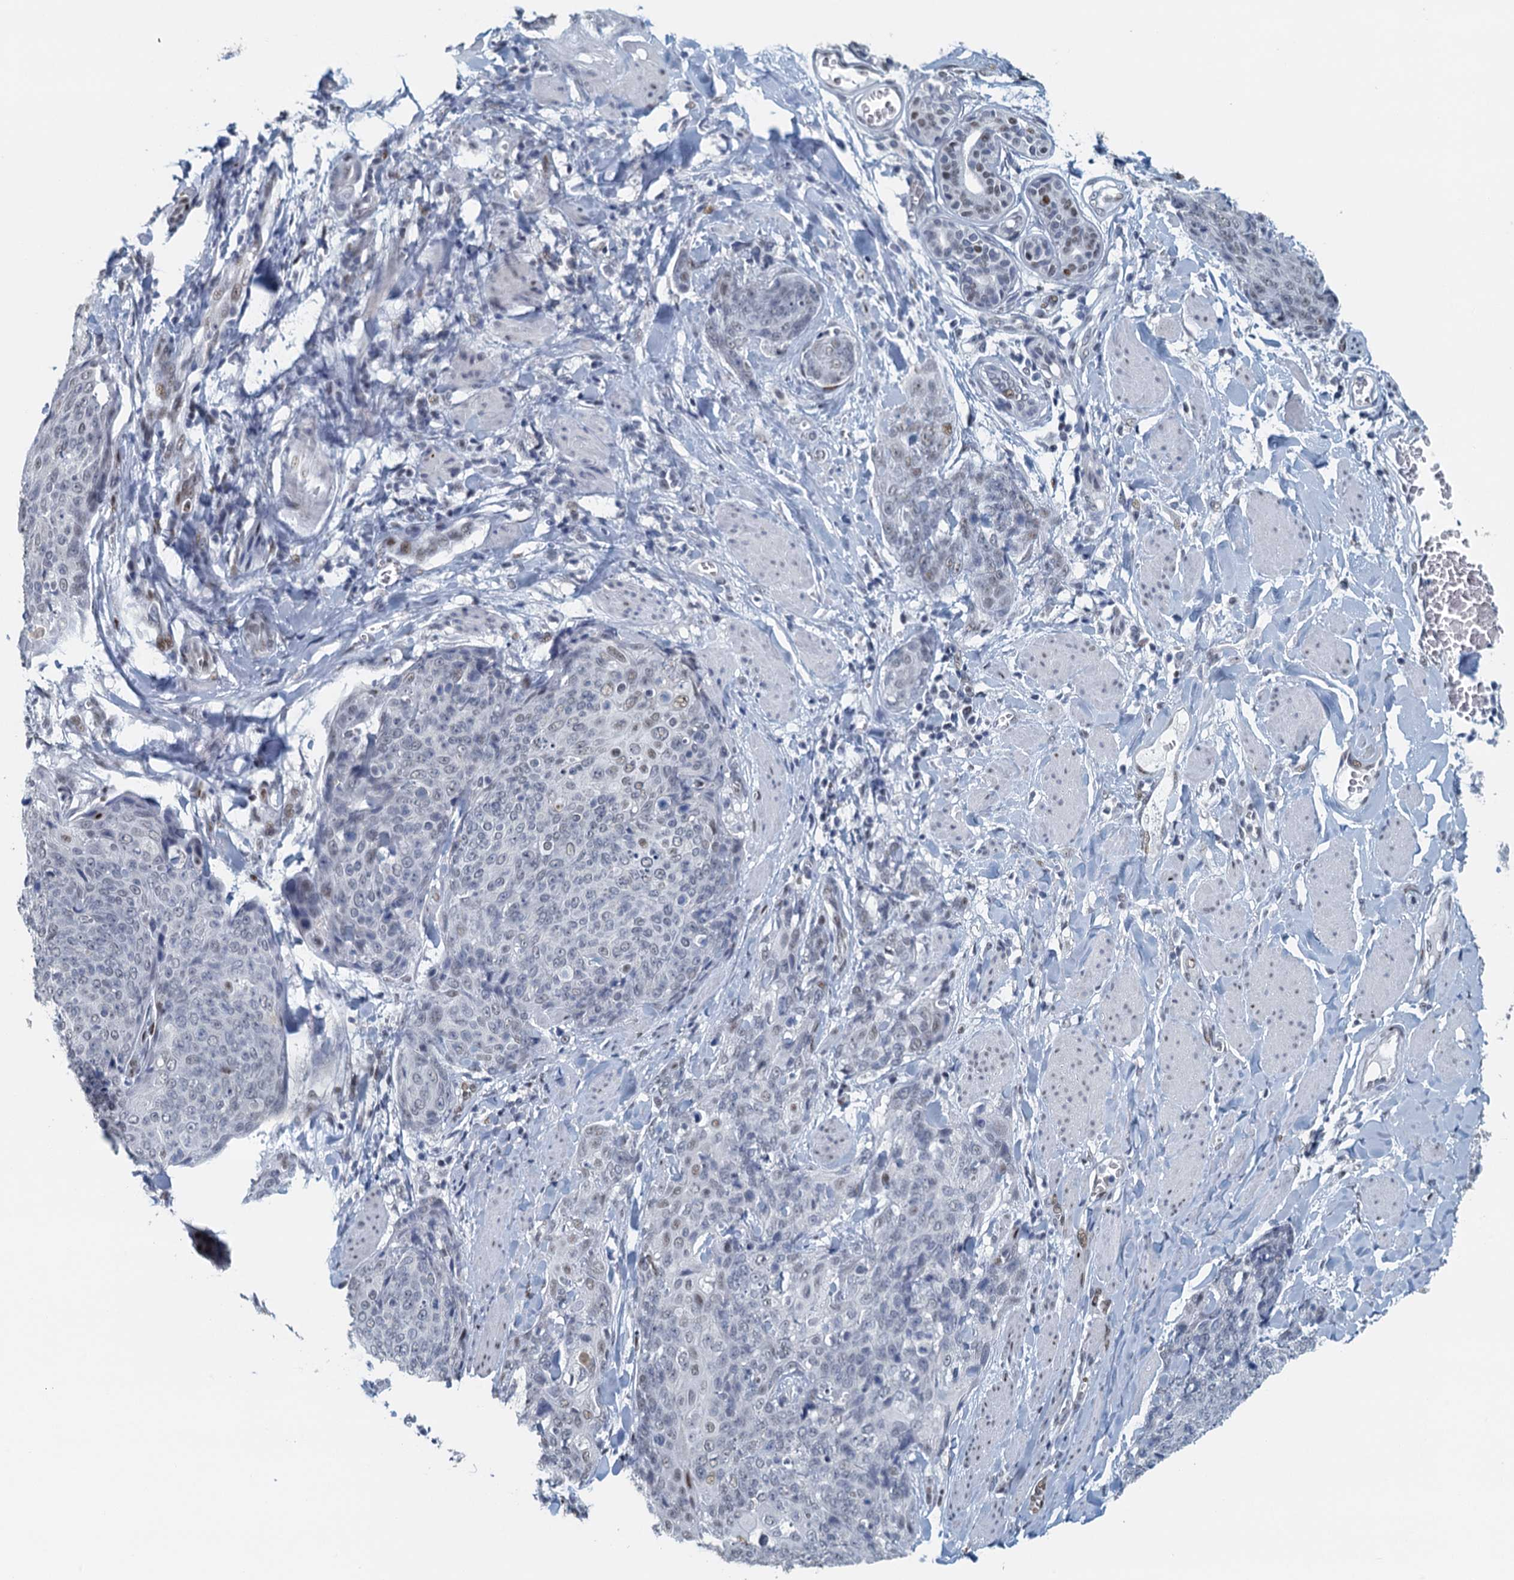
{"staining": {"intensity": "weak", "quantity": "<25%", "location": "nuclear"}, "tissue": "skin cancer", "cell_type": "Tumor cells", "image_type": "cancer", "snomed": [{"axis": "morphology", "description": "Squamous cell carcinoma, NOS"}, {"axis": "topography", "description": "Skin"}, {"axis": "topography", "description": "Vulva"}], "caption": "Immunohistochemical staining of skin cancer shows no significant staining in tumor cells.", "gene": "TTLL9", "patient": {"sex": "female", "age": 85}}